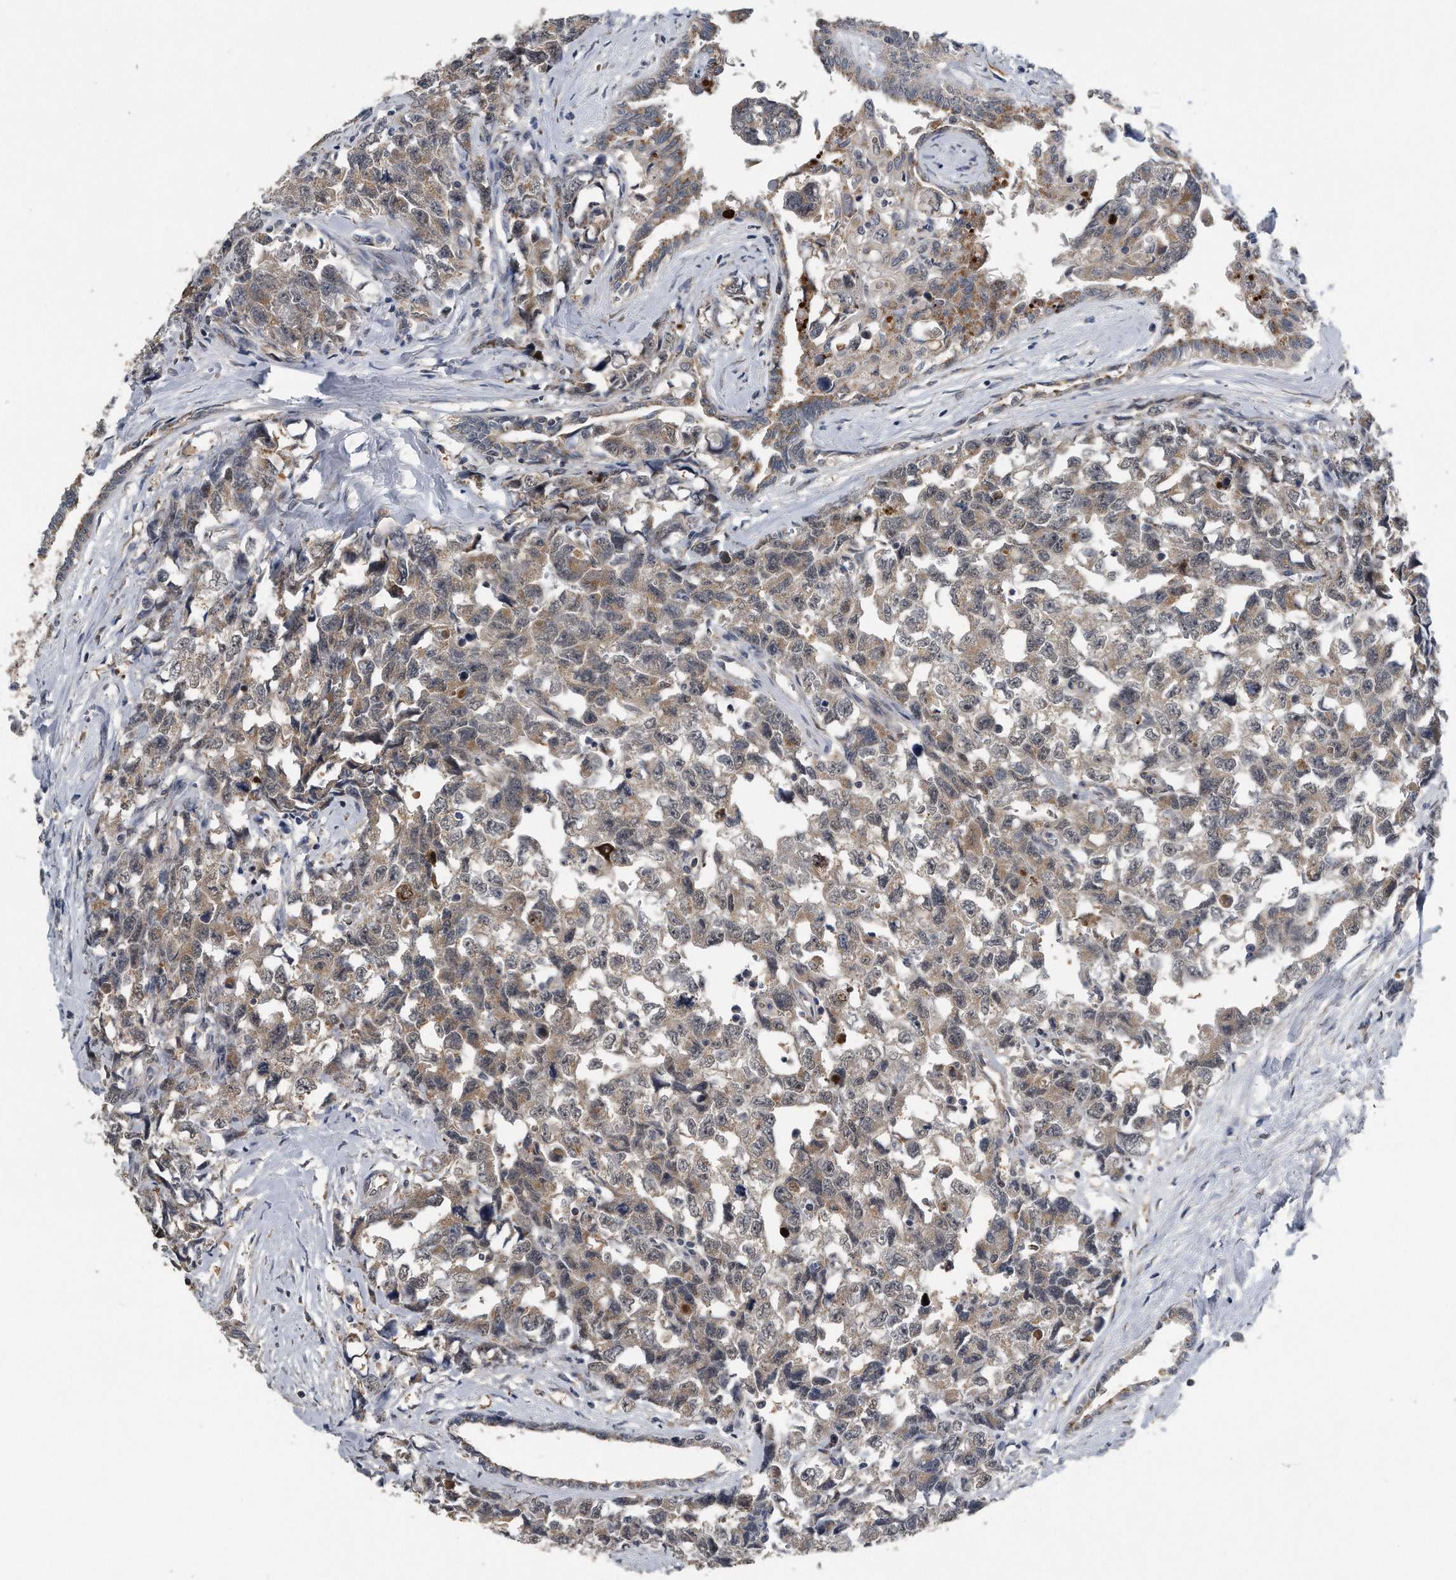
{"staining": {"intensity": "weak", "quantity": ">75%", "location": "cytoplasmic/membranous"}, "tissue": "testis cancer", "cell_type": "Tumor cells", "image_type": "cancer", "snomed": [{"axis": "morphology", "description": "Carcinoma, Embryonal, NOS"}, {"axis": "topography", "description": "Testis"}], "caption": "The immunohistochemical stain shows weak cytoplasmic/membranous positivity in tumor cells of testis cancer tissue.", "gene": "LYRM4", "patient": {"sex": "male", "age": 31}}